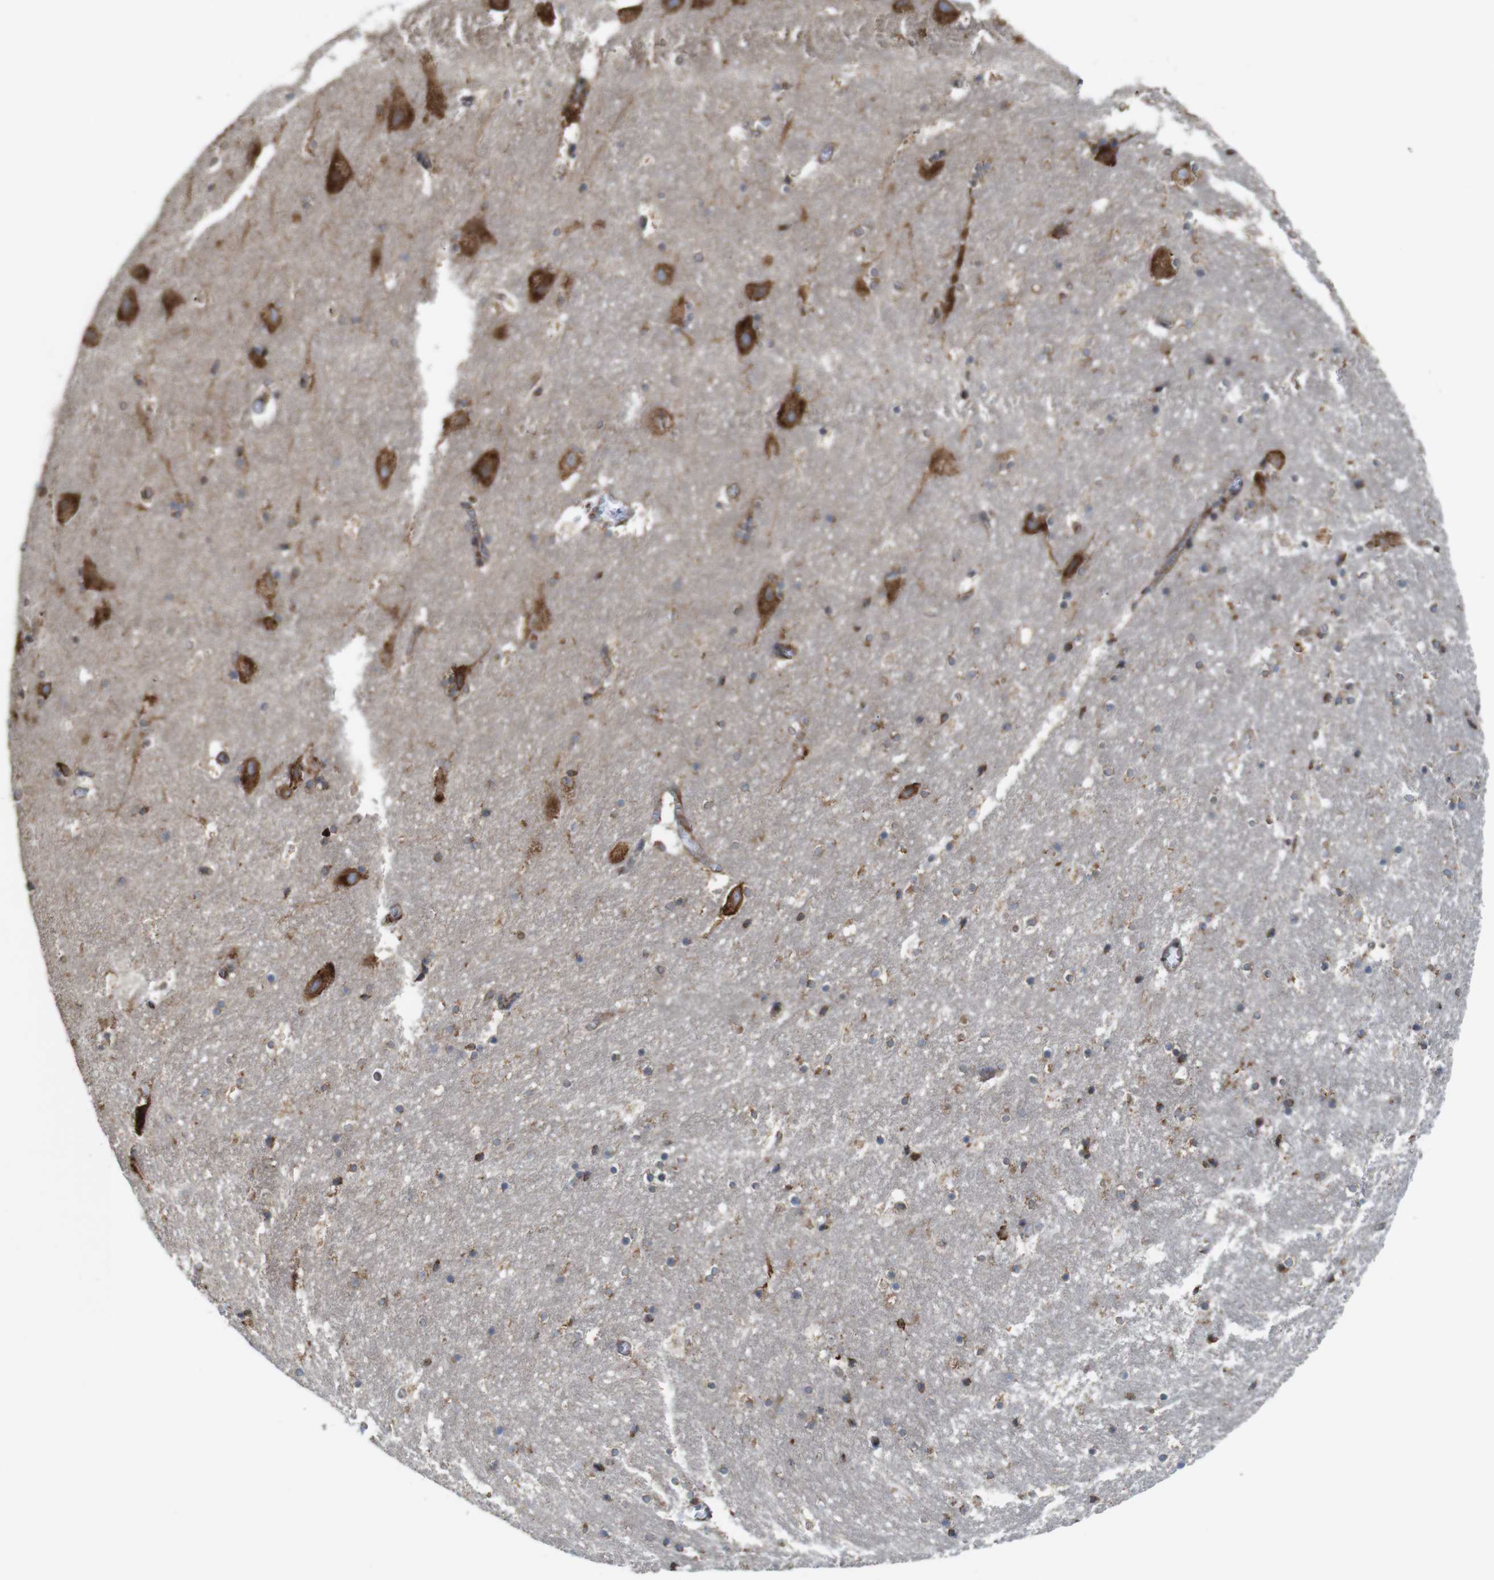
{"staining": {"intensity": "moderate", "quantity": "<25%", "location": "cytoplasmic/membranous"}, "tissue": "hippocampus", "cell_type": "Glial cells", "image_type": "normal", "snomed": [{"axis": "morphology", "description": "Normal tissue, NOS"}, {"axis": "topography", "description": "Hippocampus"}], "caption": "Glial cells display low levels of moderate cytoplasmic/membranous expression in about <25% of cells in normal hippocampus.", "gene": "UGGT1", "patient": {"sex": "male", "age": 45}}